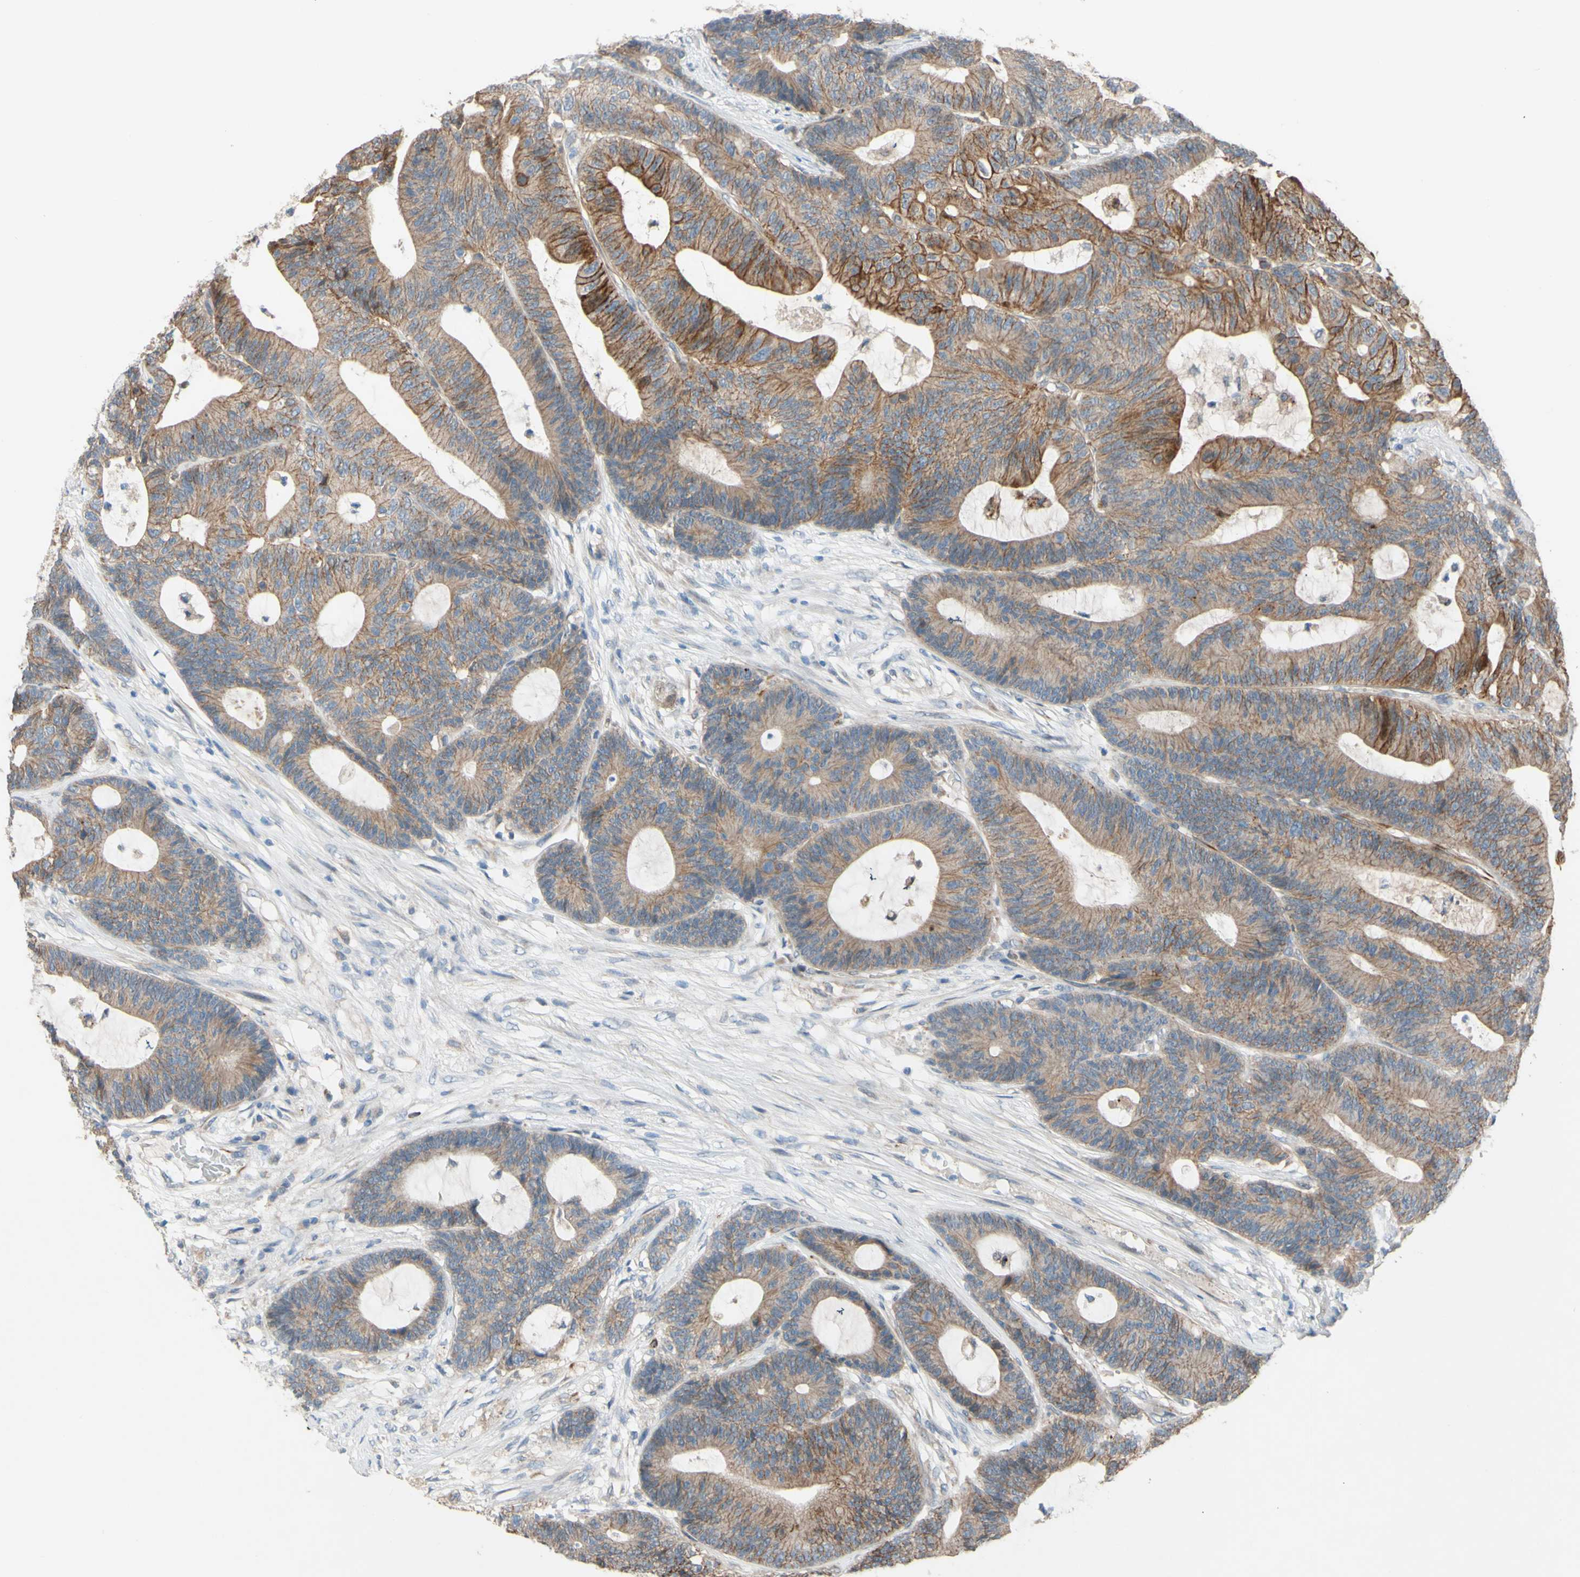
{"staining": {"intensity": "moderate", "quantity": ">75%", "location": "cytoplasmic/membranous"}, "tissue": "colorectal cancer", "cell_type": "Tumor cells", "image_type": "cancer", "snomed": [{"axis": "morphology", "description": "Adenocarcinoma, NOS"}, {"axis": "topography", "description": "Colon"}], "caption": "A photomicrograph of human adenocarcinoma (colorectal) stained for a protein reveals moderate cytoplasmic/membranous brown staining in tumor cells. Immunohistochemistry stains the protein in brown and the nuclei are stained blue.", "gene": "CDCP1", "patient": {"sex": "female", "age": 84}}